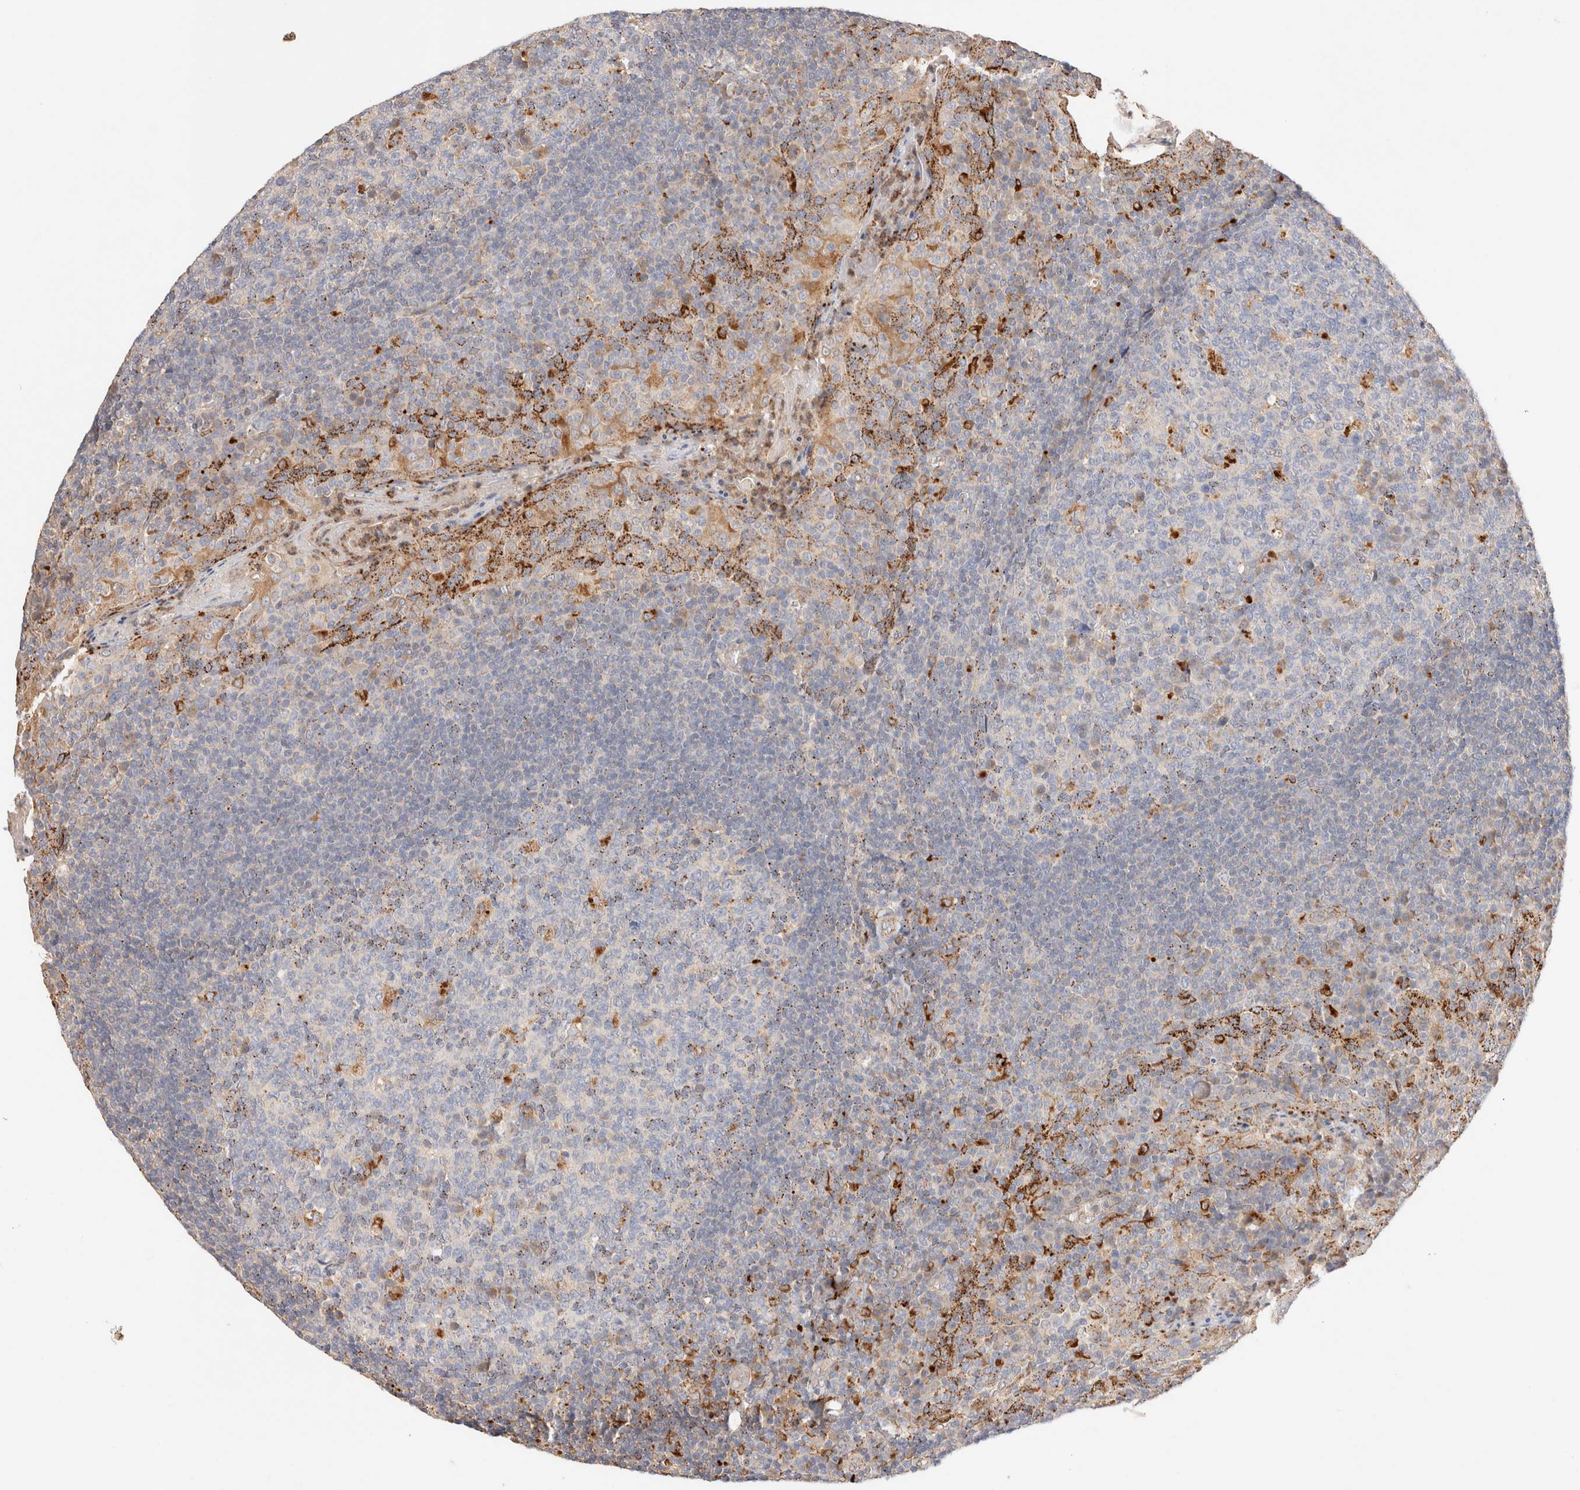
{"staining": {"intensity": "strong", "quantity": "<25%", "location": "cytoplasmic/membranous"}, "tissue": "tonsil", "cell_type": "Germinal center cells", "image_type": "normal", "snomed": [{"axis": "morphology", "description": "Normal tissue, NOS"}, {"axis": "topography", "description": "Tonsil"}], "caption": "Immunohistochemistry of unremarkable tonsil displays medium levels of strong cytoplasmic/membranous positivity in approximately <25% of germinal center cells. Immunohistochemistry (ihc) stains the protein of interest in brown and the nuclei are stained blue.", "gene": "RABEPK", "patient": {"sex": "male", "age": 17}}